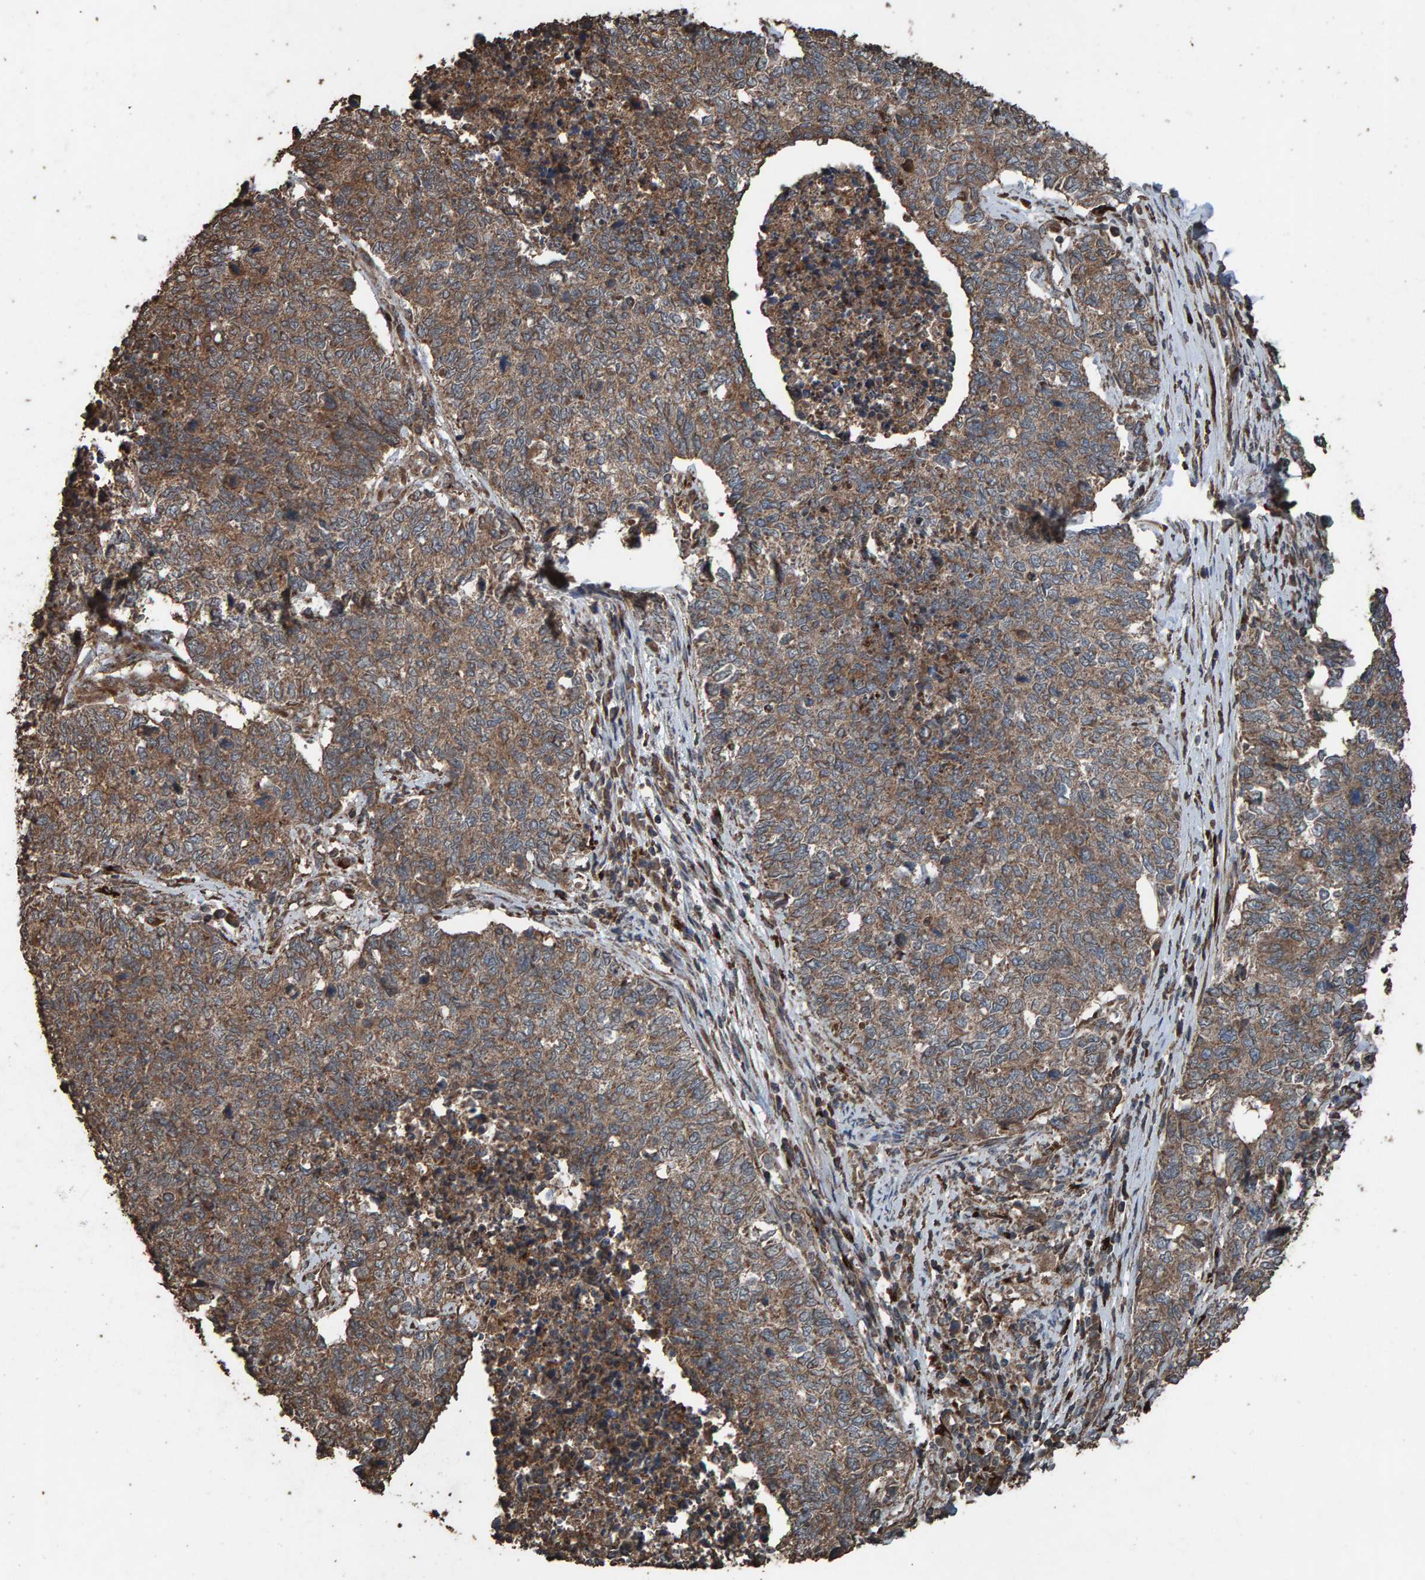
{"staining": {"intensity": "moderate", "quantity": ">75%", "location": "cytoplasmic/membranous"}, "tissue": "cervical cancer", "cell_type": "Tumor cells", "image_type": "cancer", "snomed": [{"axis": "morphology", "description": "Squamous cell carcinoma, NOS"}, {"axis": "topography", "description": "Cervix"}], "caption": "Immunohistochemistry (IHC) (DAB (3,3'-diaminobenzidine)) staining of human squamous cell carcinoma (cervical) reveals moderate cytoplasmic/membranous protein expression in about >75% of tumor cells. (DAB (3,3'-diaminobenzidine) IHC with brightfield microscopy, high magnification).", "gene": "DUS1L", "patient": {"sex": "female", "age": 63}}